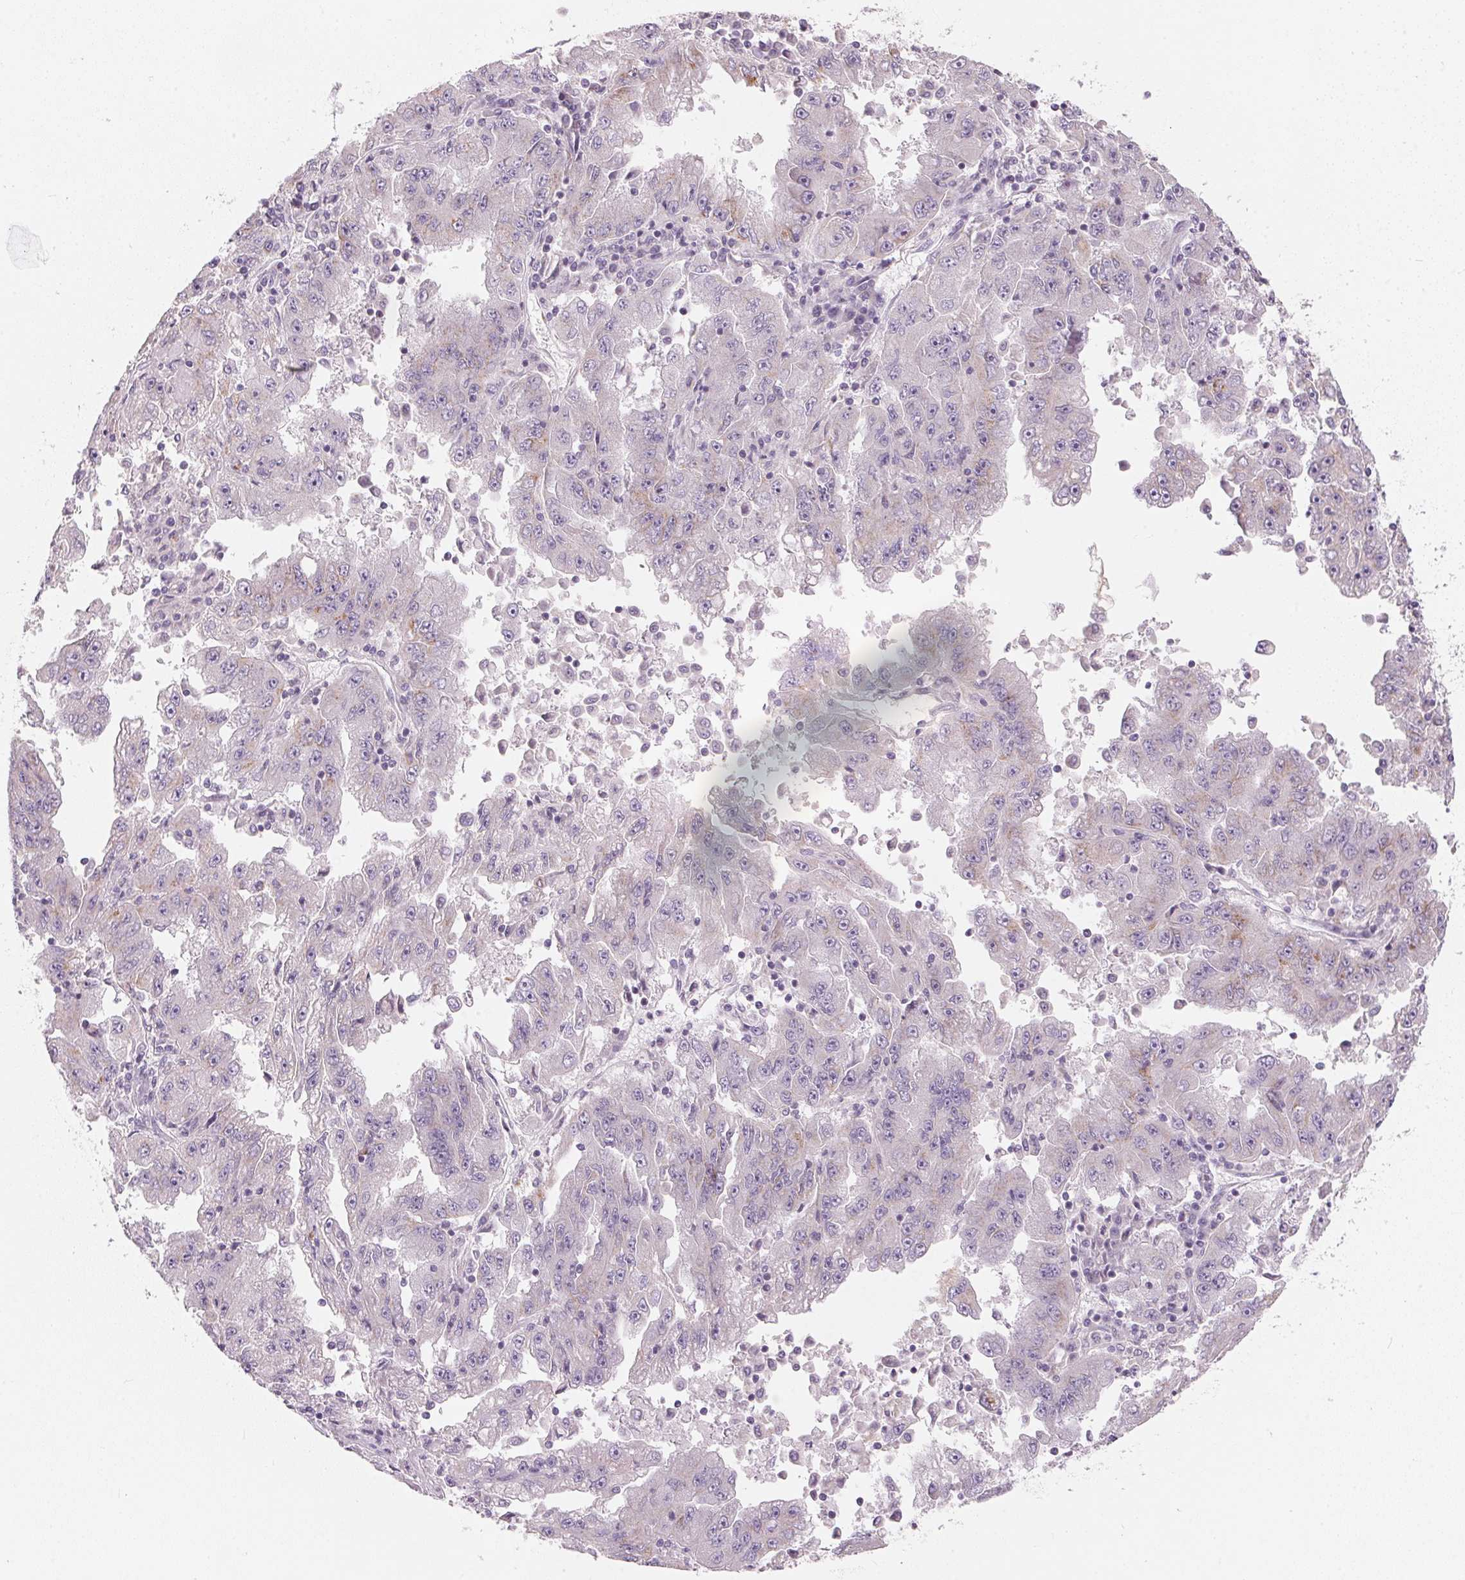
{"staining": {"intensity": "negative", "quantity": "none", "location": "none"}, "tissue": "lung cancer", "cell_type": "Tumor cells", "image_type": "cancer", "snomed": [{"axis": "morphology", "description": "Adenocarcinoma, NOS"}, {"axis": "morphology", "description": "Adenocarcinoma primary or metastatic"}, {"axis": "topography", "description": "Lung"}], "caption": "Immunohistochemistry (IHC) of human adenocarcinoma (lung) reveals no positivity in tumor cells.", "gene": "DRAM2", "patient": {"sex": "male", "age": 74}}